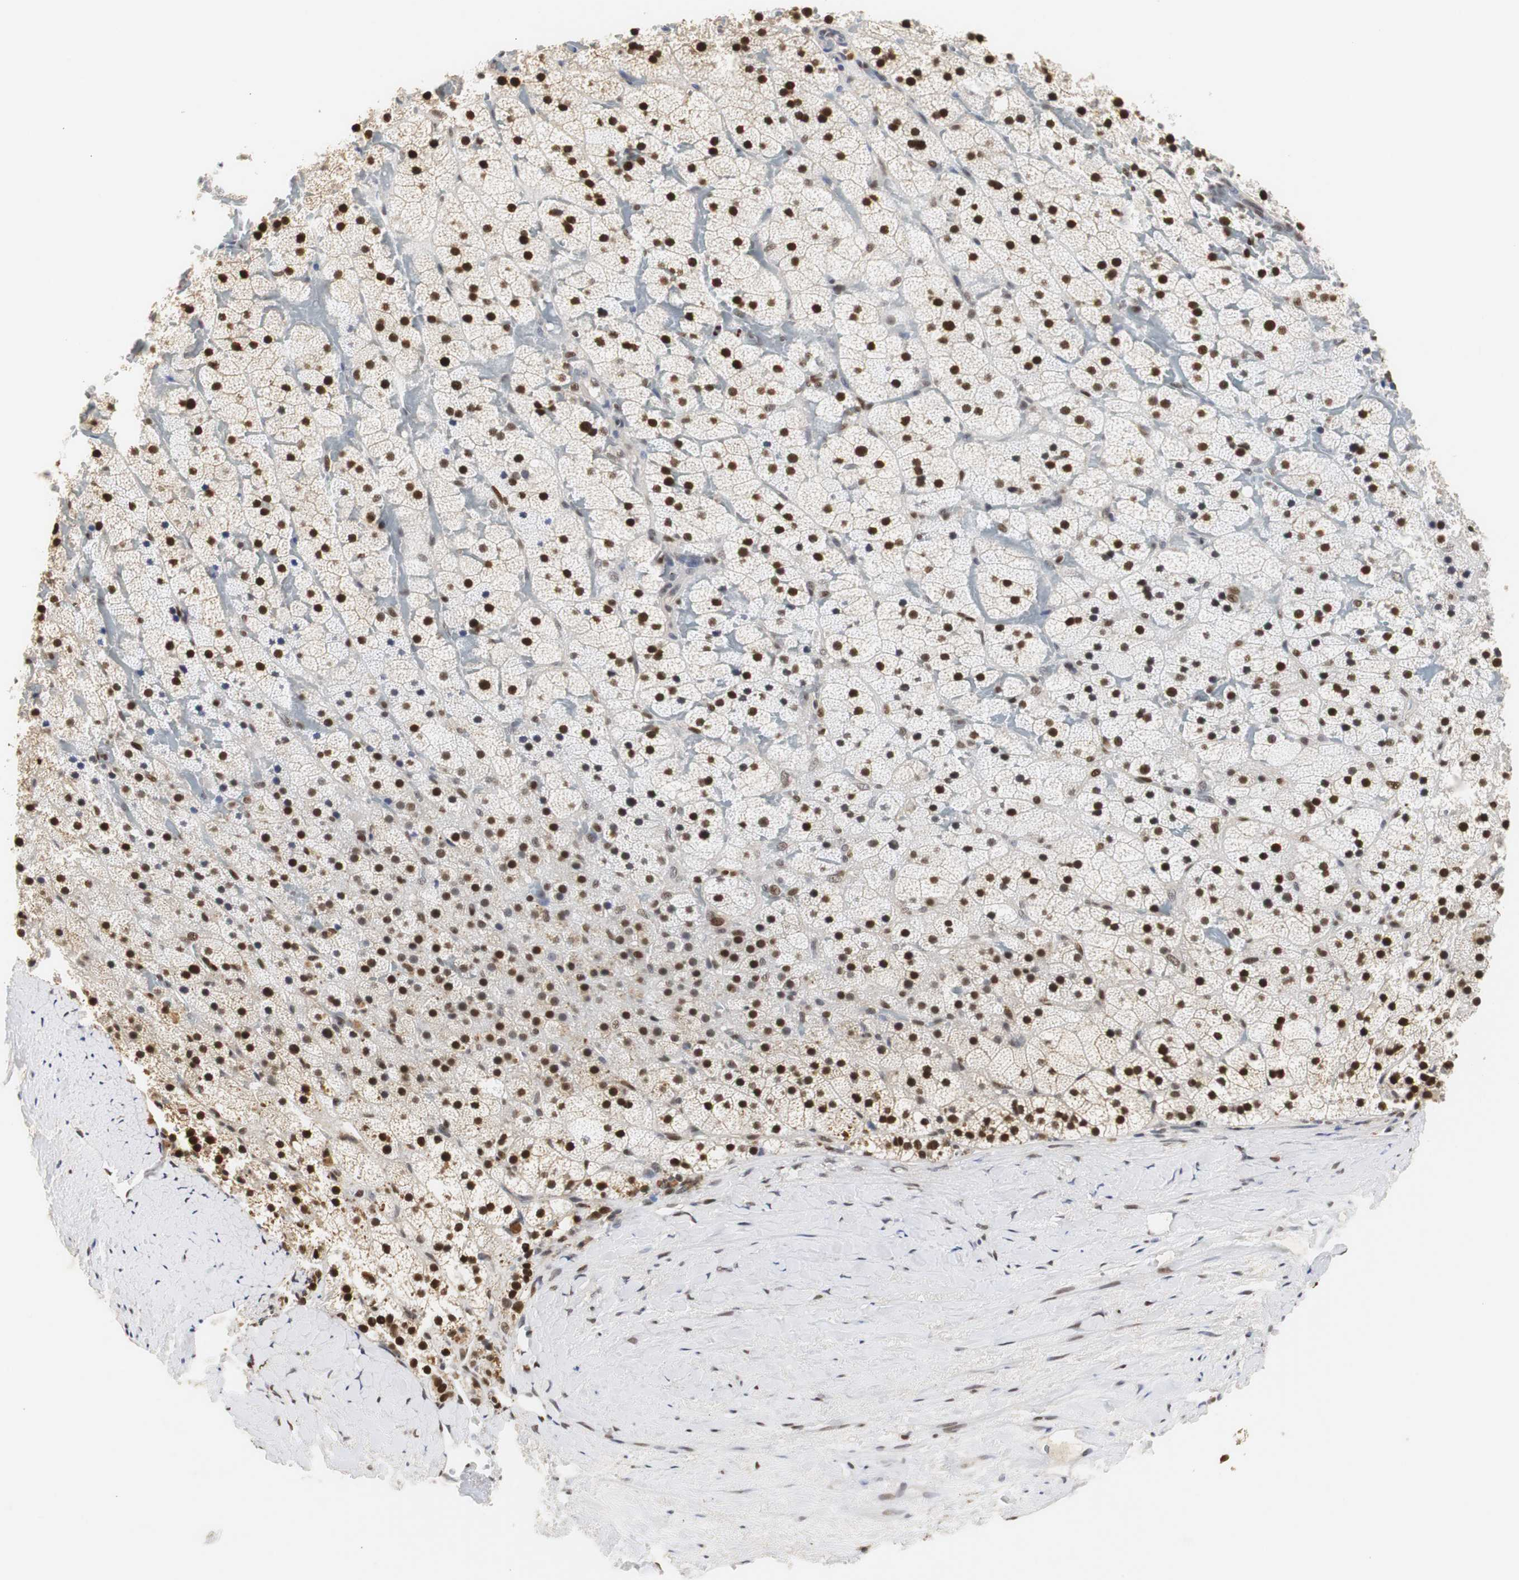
{"staining": {"intensity": "strong", "quantity": ">75%", "location": "nuclear"}, "tissue": "adrenal gland", "cell_type": "Glandular cells", "image_type": "normal", "snomed": [{"axis": "morphology", "description": "Normal tissue, NOS"}, {"axis": "topography", "description": "Adrenal gland"}], "caption": "Strong nuclear expression for a protein is present in approximately >75% of glandular cells of normal adrenal gland using immunohistochemistry (IHC).", "gene": "ZFC3H1", "patient": {"sex": "male", "age": 35}}